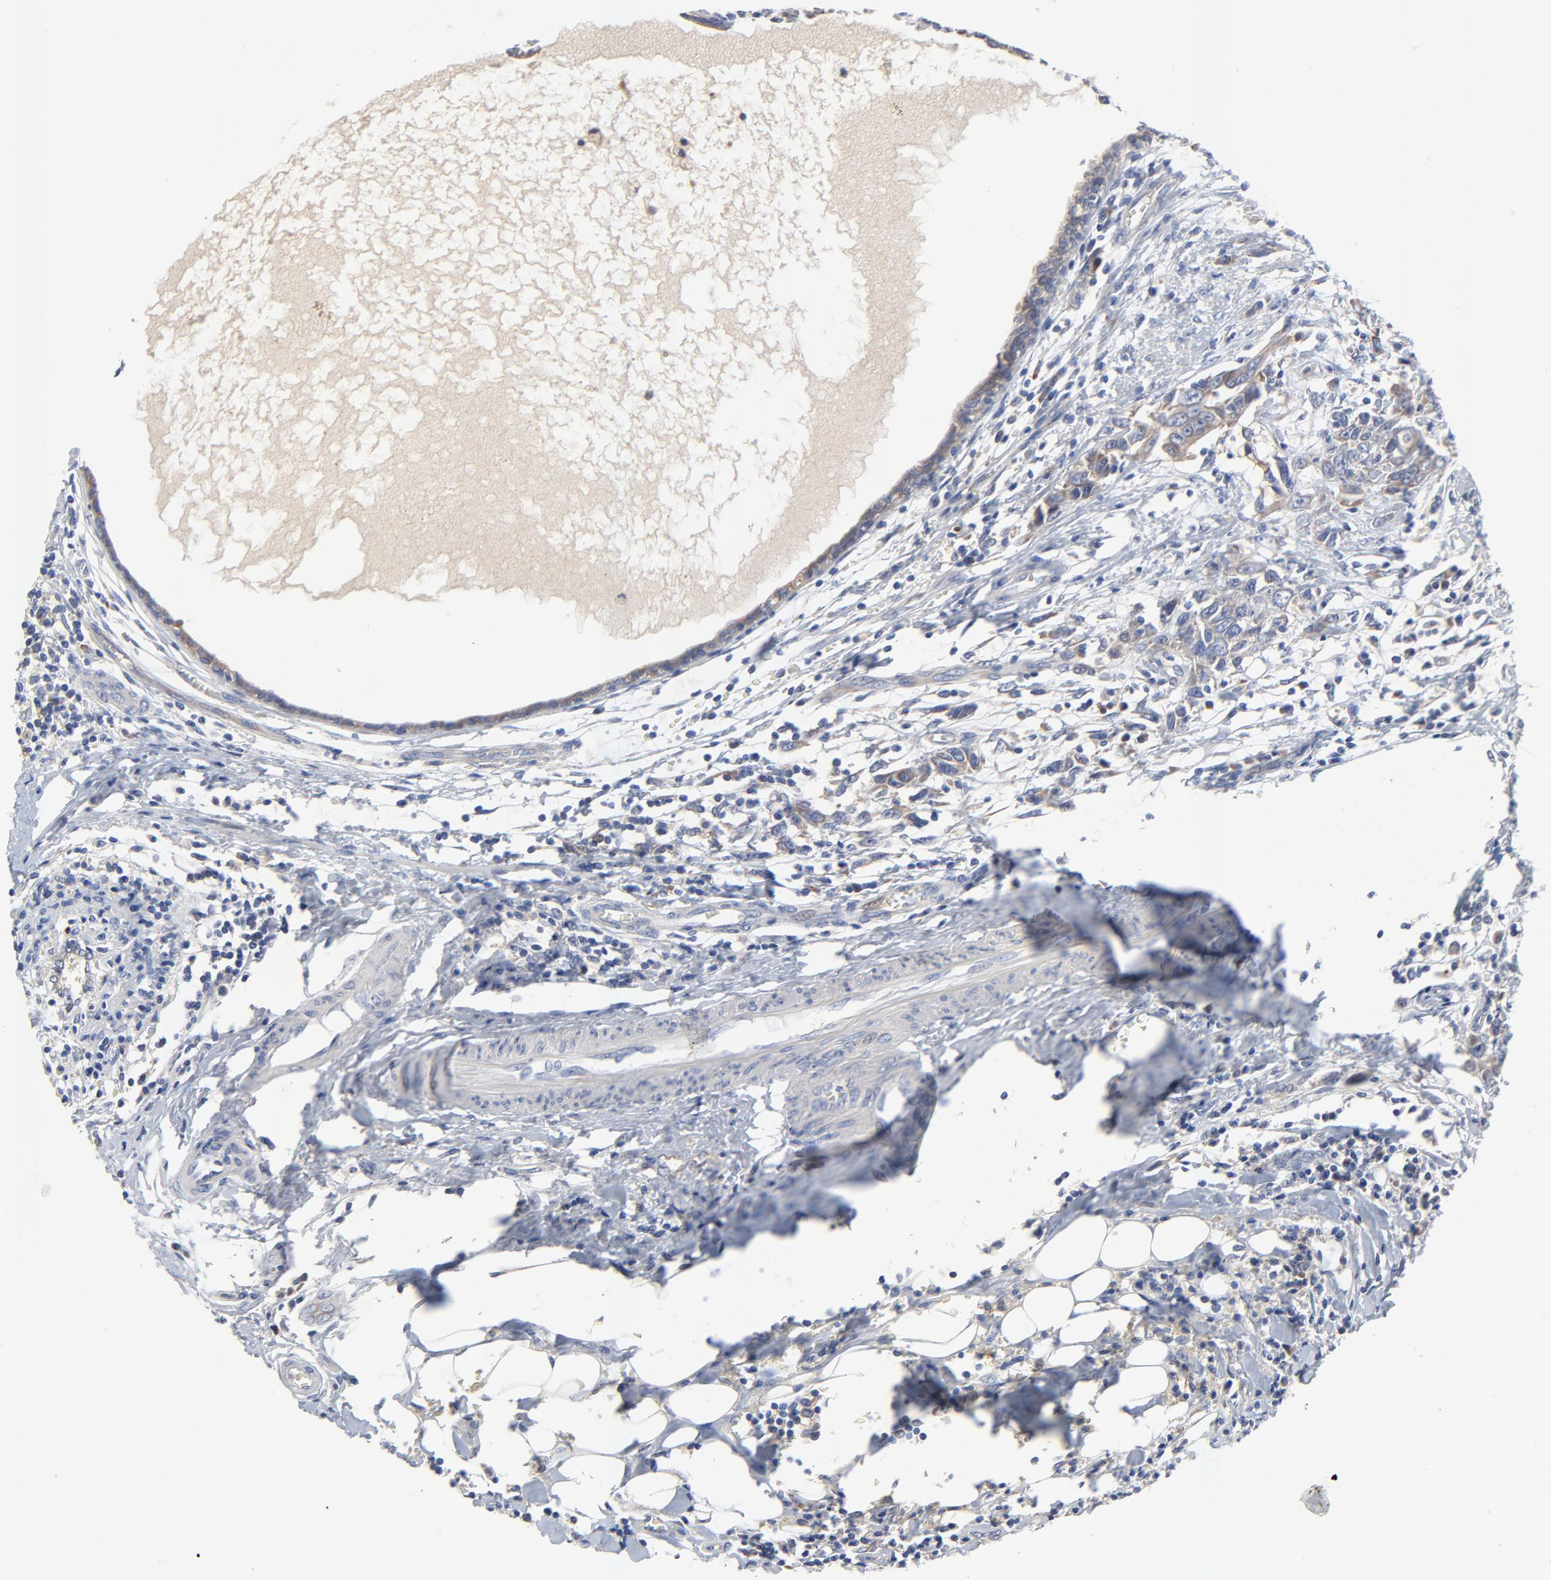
{"staining": {"intensity": "moderate", "quantity": "25%-75%", "location": "cytoplasmic/membranous"}, "tissue": "breast cancer", "cell_type": "Tumor cells", "image_type": "cancer", "snomed": [{"axis": "morphology", "description": "Duct carcinoma"}, {"axis": "topography", "description": "Breast"}], "caption": "The photomicrograph displays immunohistochemical staining of intraductal carcinoma (breast). There is moderate cytoplasmic/membranous positivity is seen in about 25%-75% of tumor cells.", "gene": "VAV2", "patient": {"sex": "female", "age": 50}}